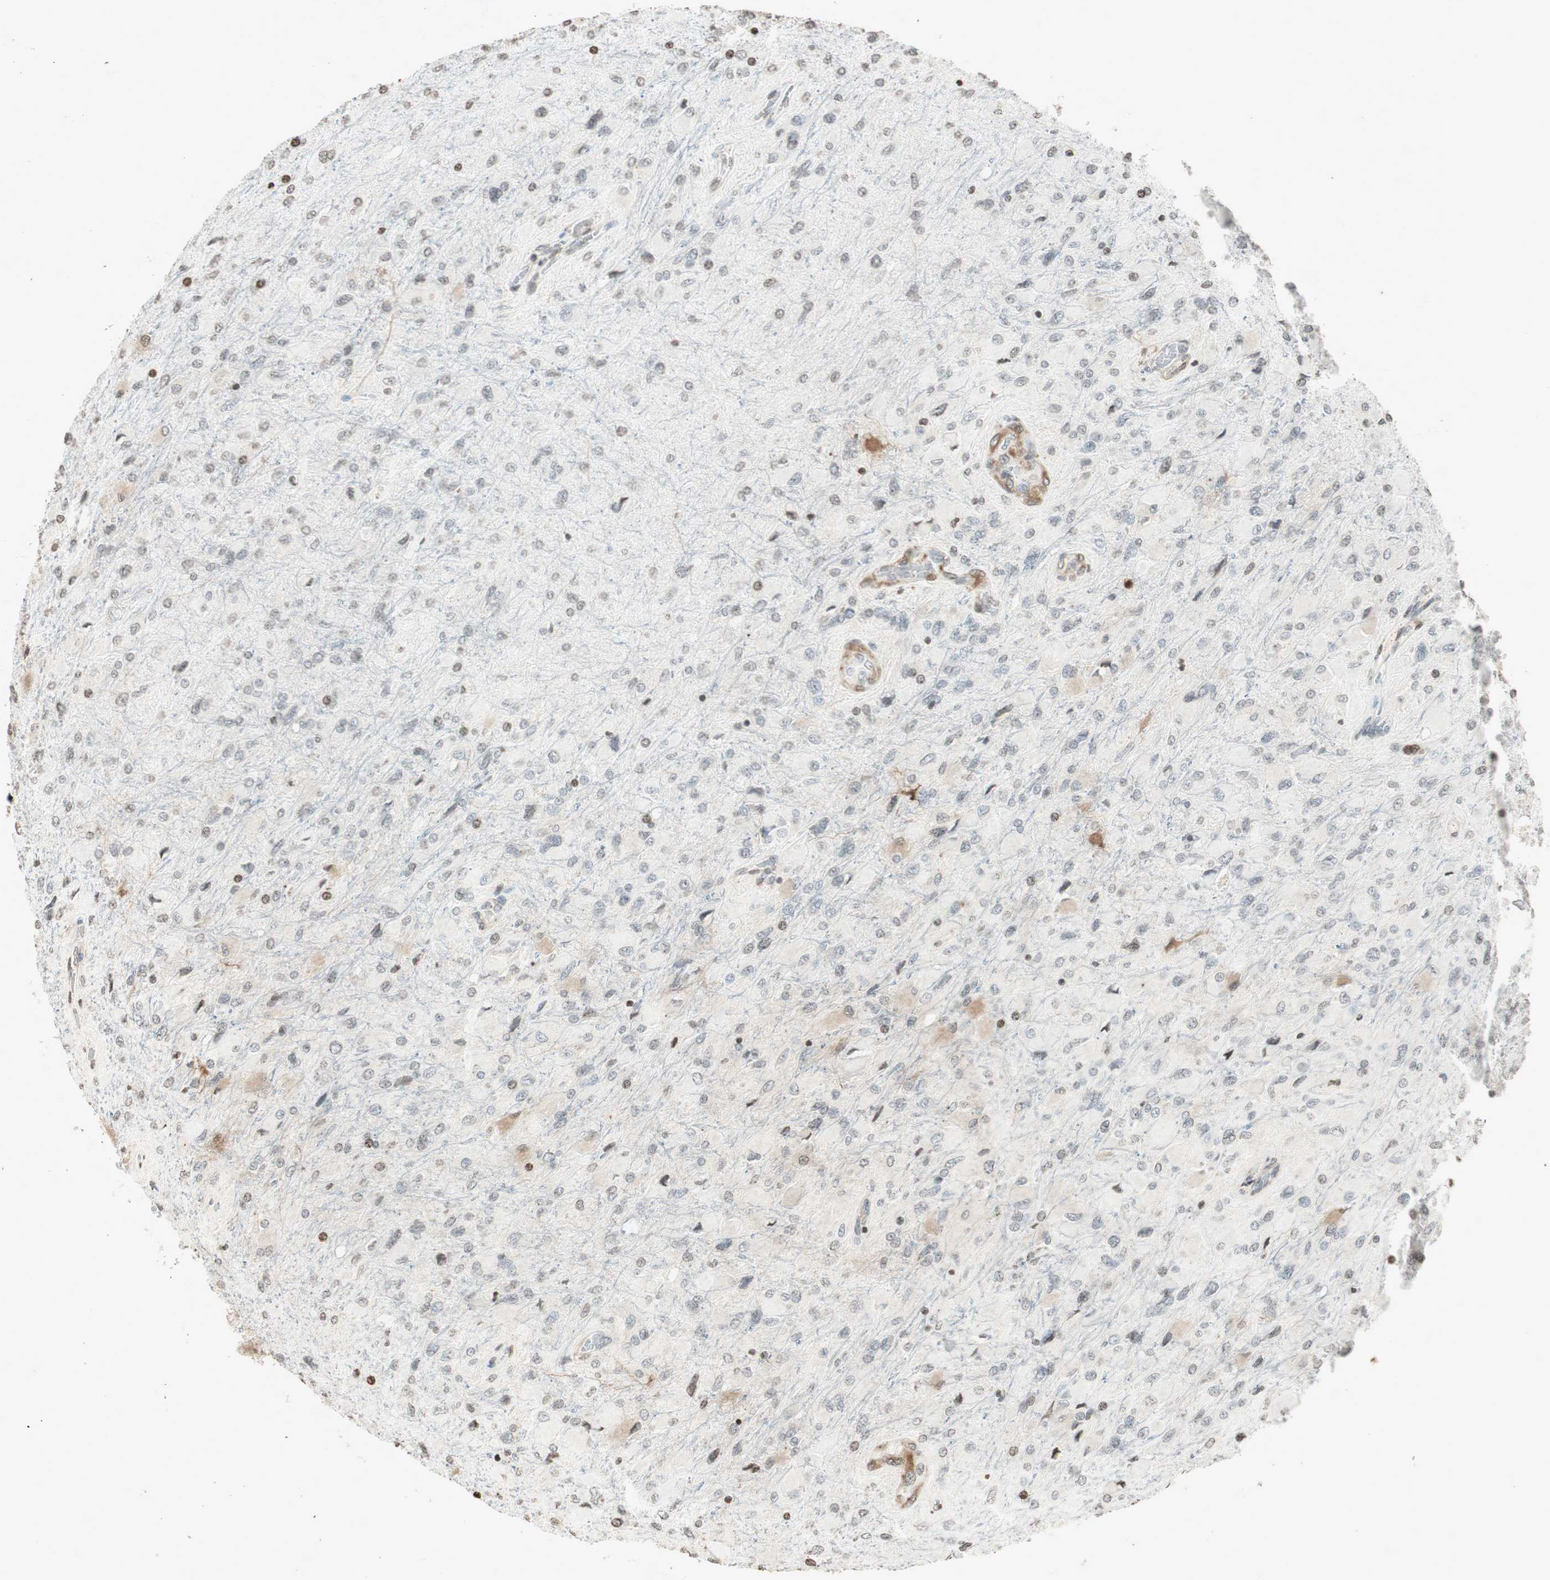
{"staining": {"intensity": "weak", "quantity": "<25%", "location": "nuclear"}, "tissue": "glioma", "cell_type": "Tumor cells", "image_type": "cancer", "snomed": [{"axis": "morphology", "description": "Glioma, malignant, High grade"}, {"axis": "topography", "description": "Cerebral cortex"}], "caption": "Immunohistochemical staining of human malignant glioma (high-grade) reveals no significant expression in tumor cells.", "gene": "PRKG1", "patient": {"sex": "female", "age": 36}}